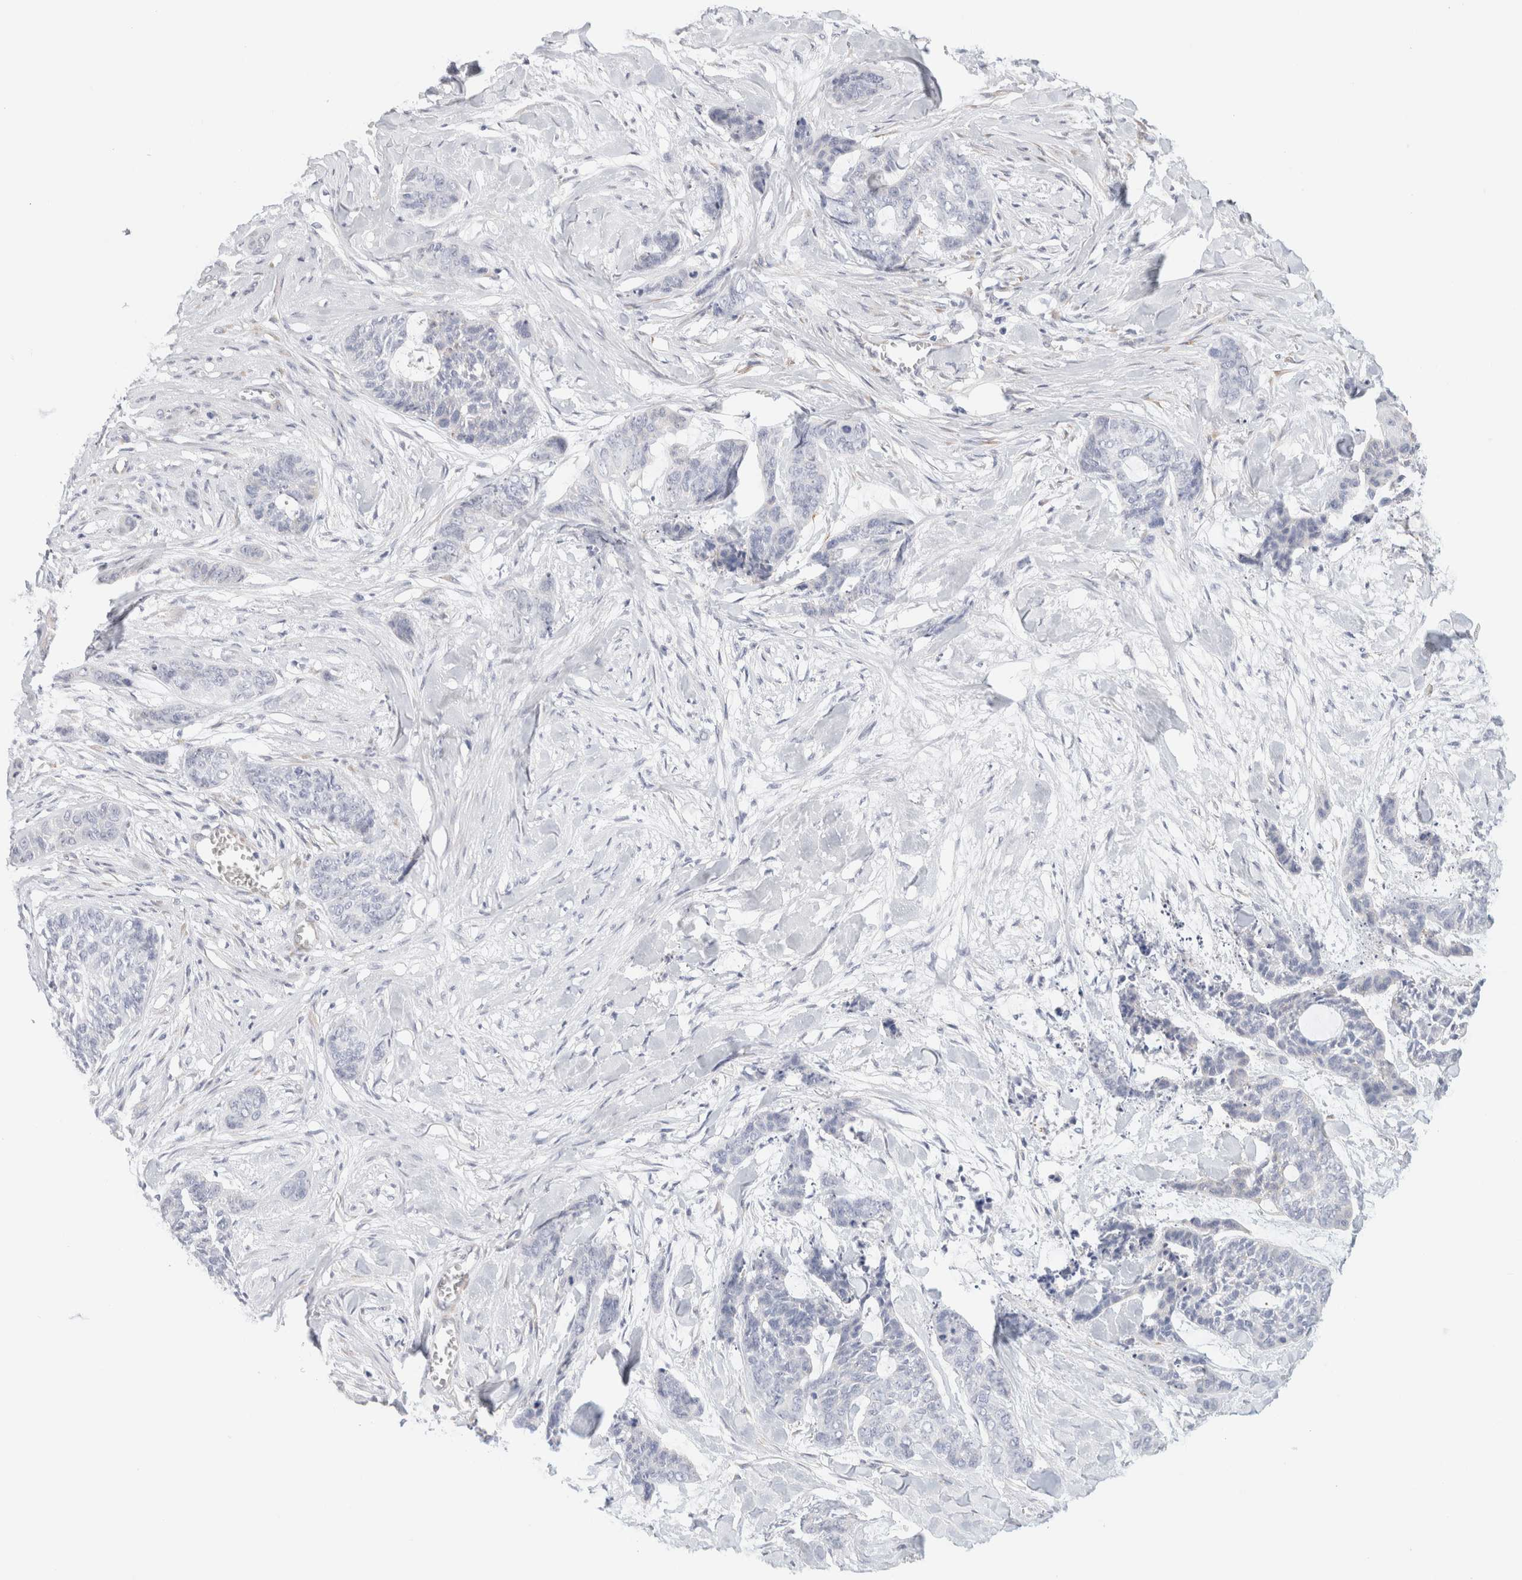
{"staining": {"intensity": "negative", "quantity": "none", "location": "none"}, "tissue": "skin cancer", "cell_type": "Tumor cells", "image_type": "cancer", "snomed": [{"axis": "morphology", "description": "Basal cell carcinoma"}, {"axis": "topography", "description": "Skin"}], "caption": "Immunohistochemistry micrograph of neoplastic tissue: human skin basal cell carcinoma stained with DAB displays no significant protein expression in tumor cells. (DAB (3,3'-diaminobenzidine) immunohistochemistry (IHC) visualized using brightfield microscopy, high magnification).", "gene": "RTN4", "patient": {"sex": "female", "age": 64}}